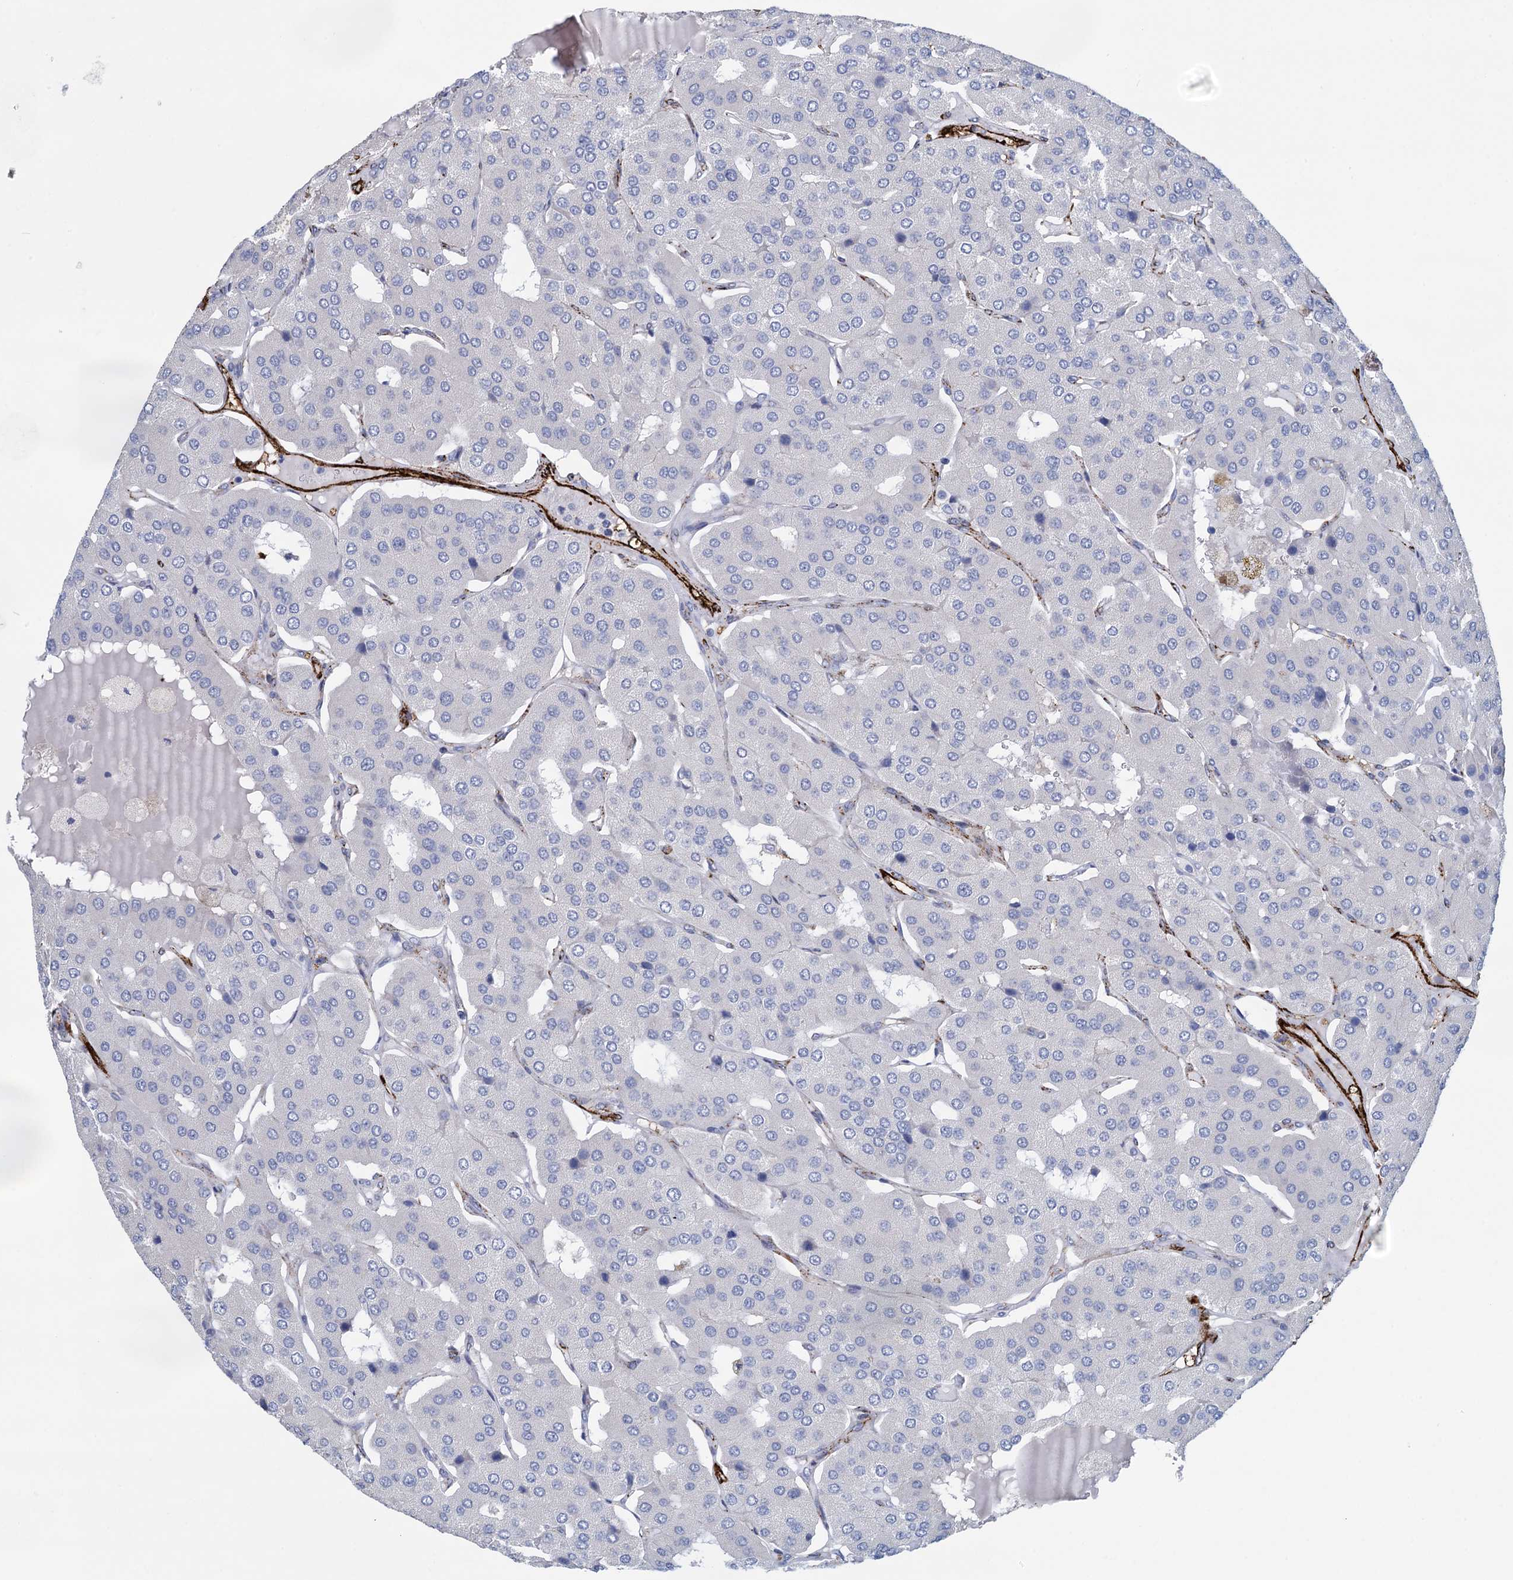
{"staining": {"intensity": "negative", "quantity": "none", "location": "none"}, "tissue": "parathyroid gland", "cell_type": "Glandular cells", "image_type": "normal", "snomed": [{"axis": "morphology", "description": "Normal tissue, NOS"}, {"axis": "morphology", "description": "Adenoma, NOS"}, {"axis": "topography", "description": "Parathyroid gland"}], "caption": "Immunohistochemical staining of normal parathyroid gland exhibits no significant positivity in glandular cells.", "gene": "SNCG", "patient": {"sex": "female", "age": 86}}